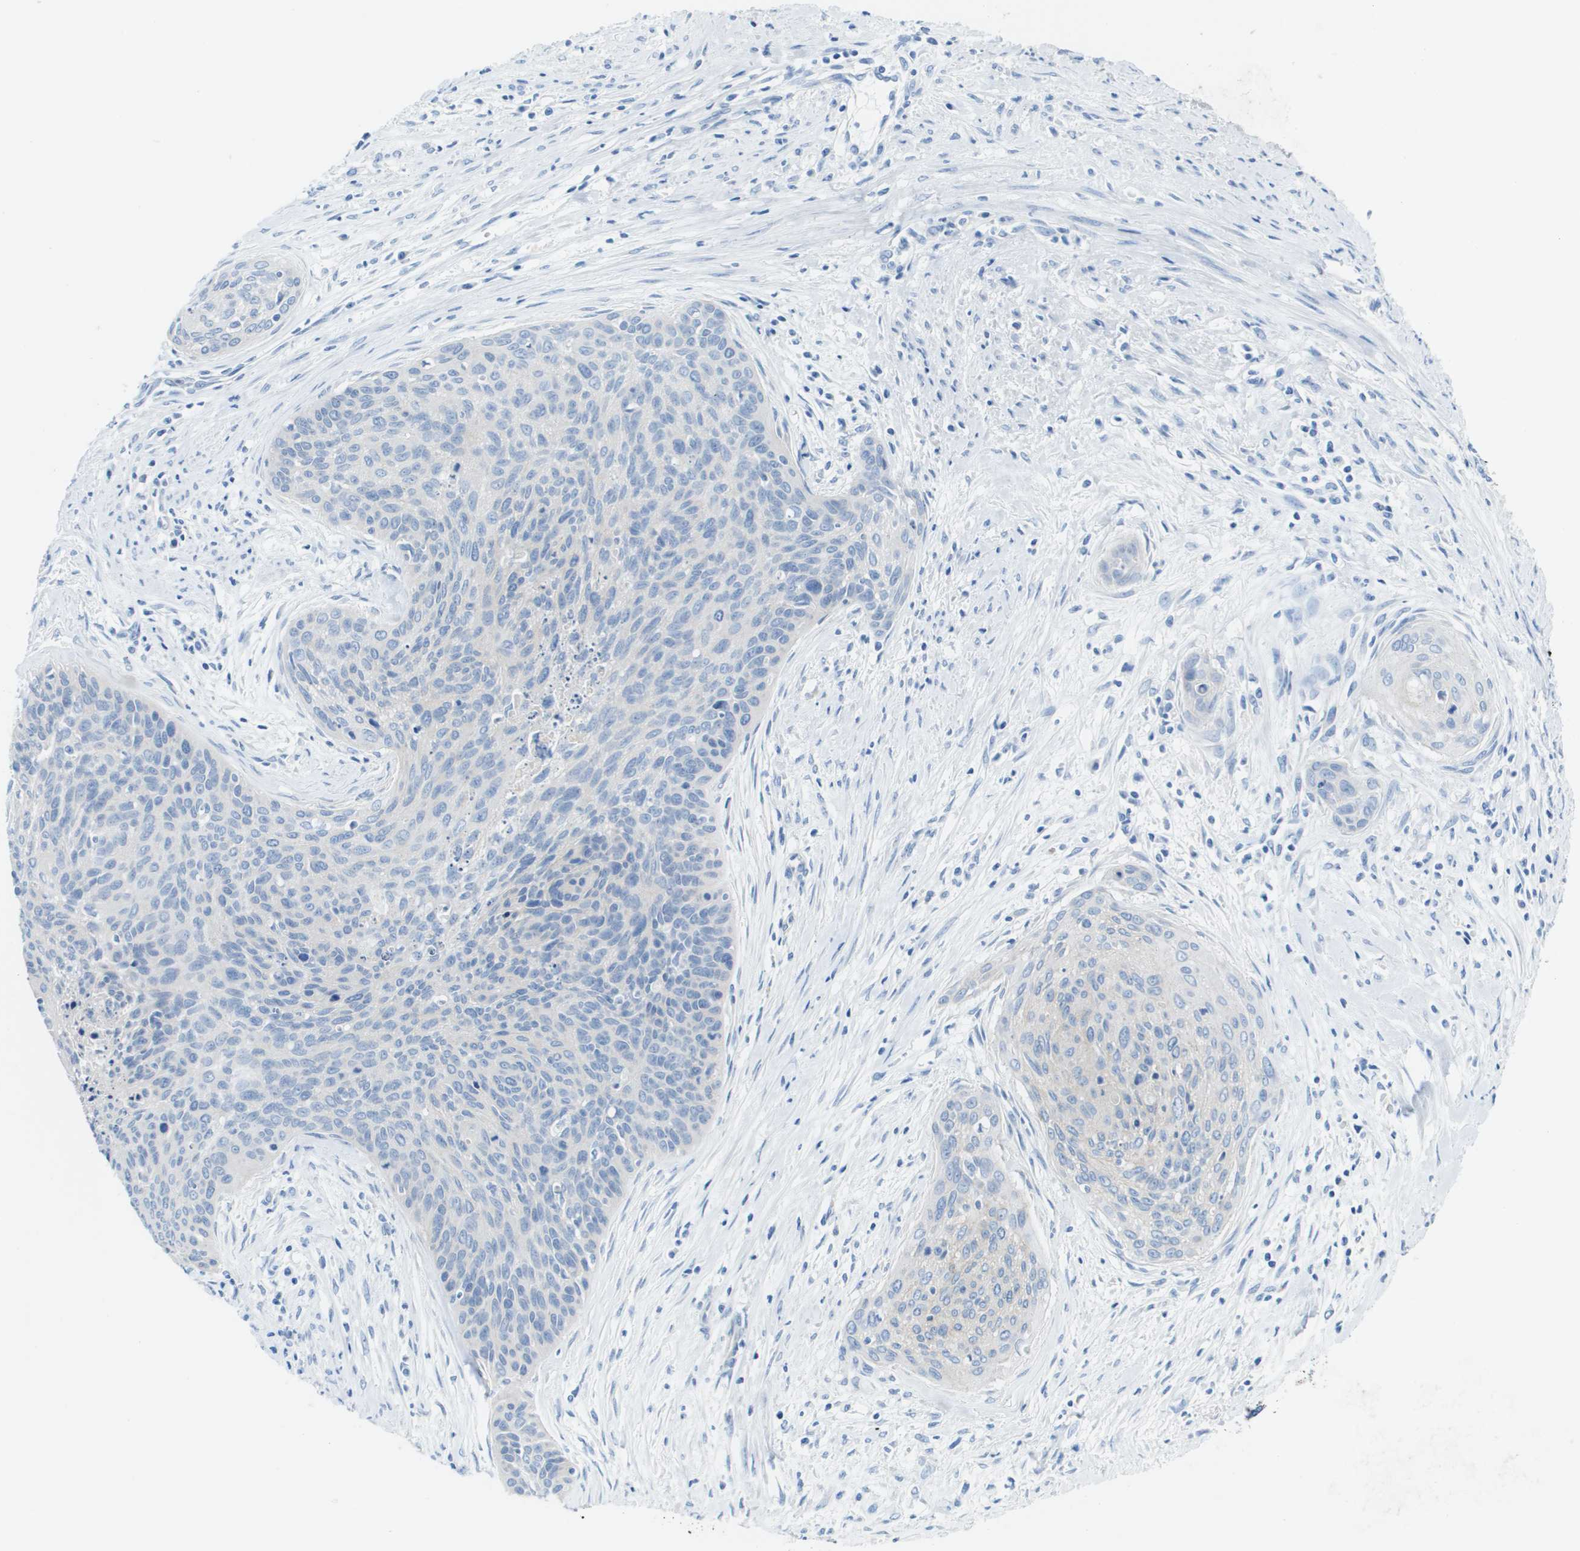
{"staining": {"intensity": "negative", "quantity": "none", "location": "none"}, "tissue": "cervical cancer", "cell_type": "Tumor cells", "image_type": "cancer", "snomed": [{"axis": "morphology", "description": "Squamous cell carcinoma, NOS"}, {"axis": "topography", "description": "Cervix"}], "caption": "A high-resolution micrograph shows immunohistochemistry (IHC) staining of squamous cell carcinoma (cervical), which exhibits no significant staining in tumor cells.", "gene": "CD46", "patient": {"sex": "female", "age": 55}}